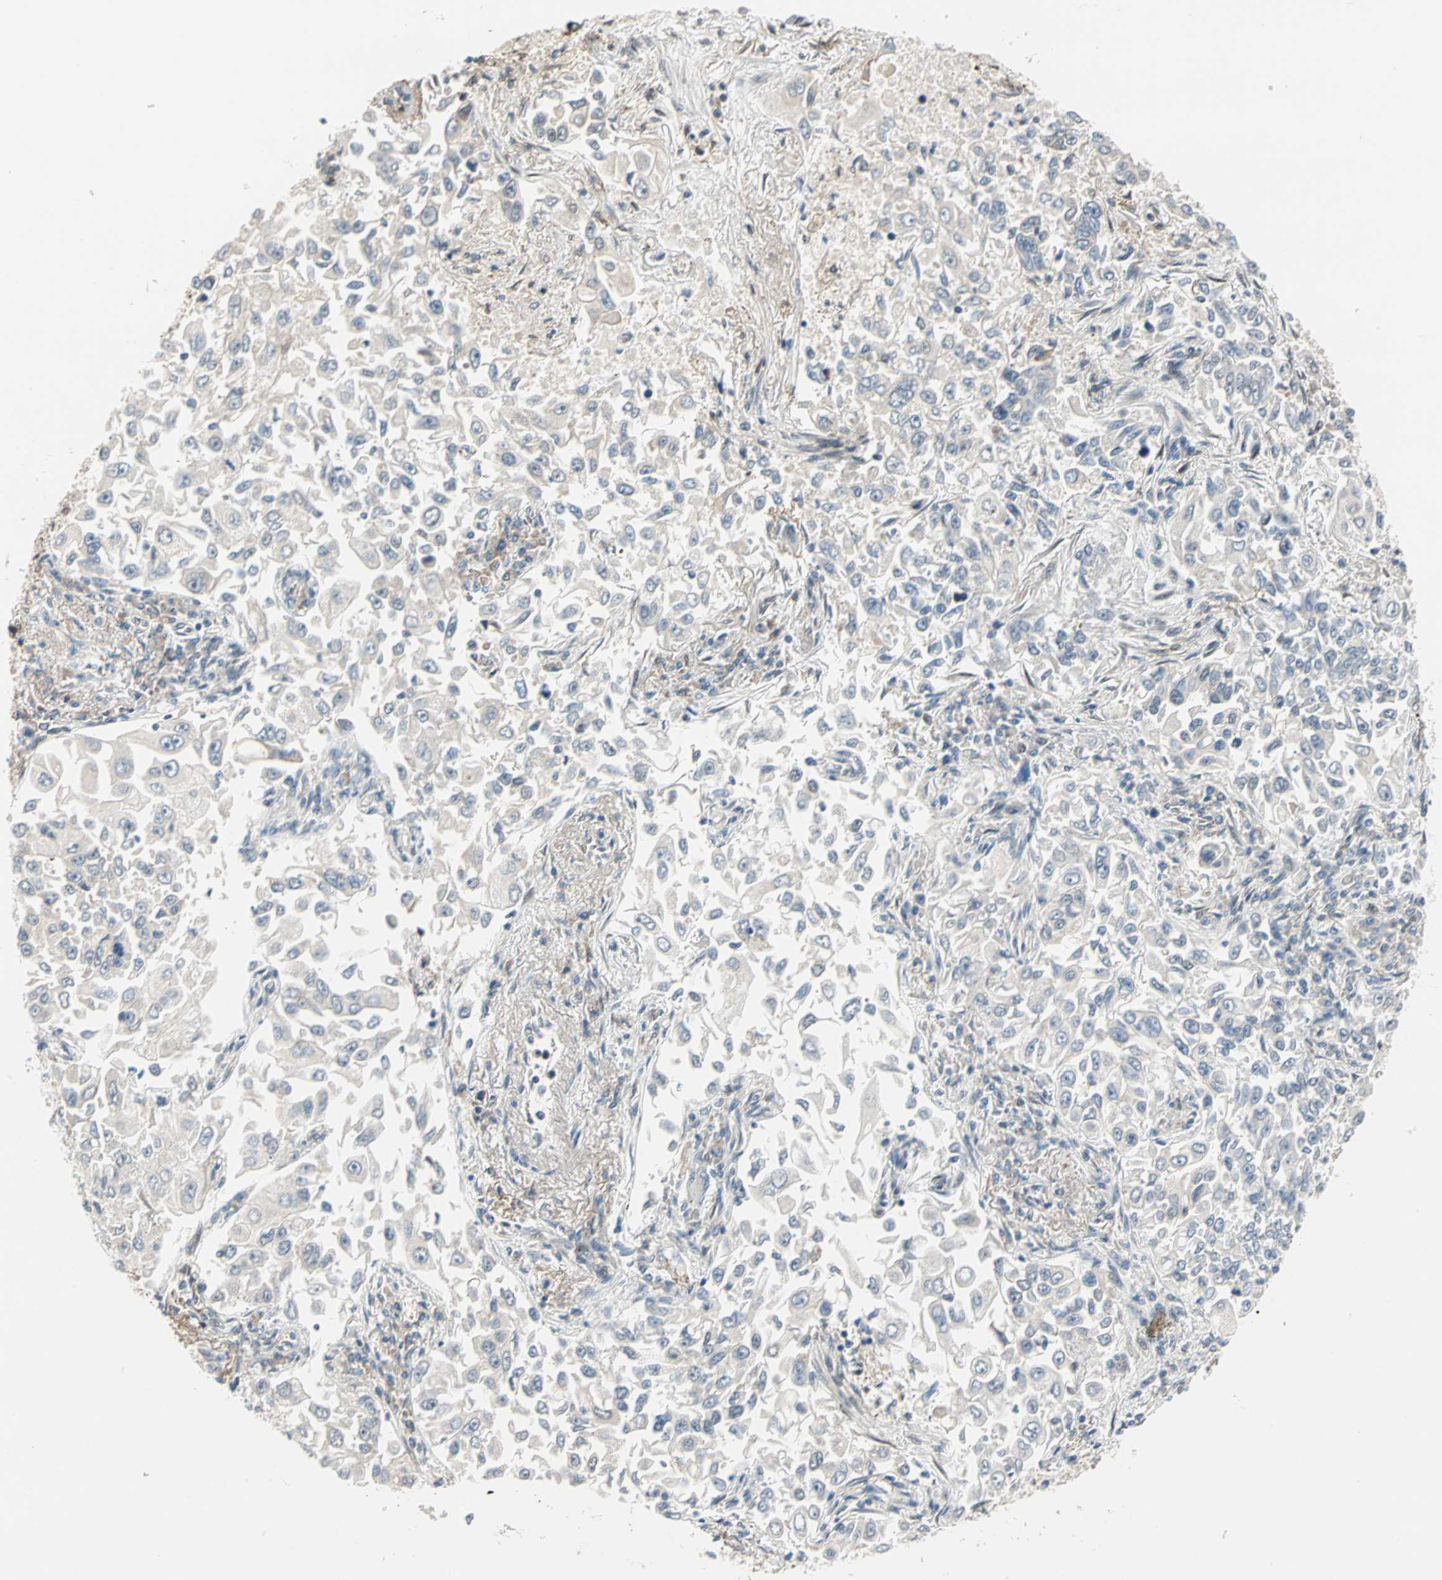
{"staining": {"intensity": "negative", "quantity": "none", "location": "none"}, "tissue": "lung cancer", "cell_type": "Tumor cells", "image_type": "cancer", "snomed": [{"axis": "morphology", "description": "Adenocarcinoma, NOS"}, {"axis": "topography", "description": "Lung"}], "caption": "Immunohistochemistry (IHC) of adenocarcinoma (lung) shows no staining in tumor cells. The staining was performed using DAB to visualize the protein expression in brown, while the nuclei were stained in blue with hematoxylin (Magnification: 20x).", "gene": "WWTR1", "patient": {"sex": "male", "age": 84}}